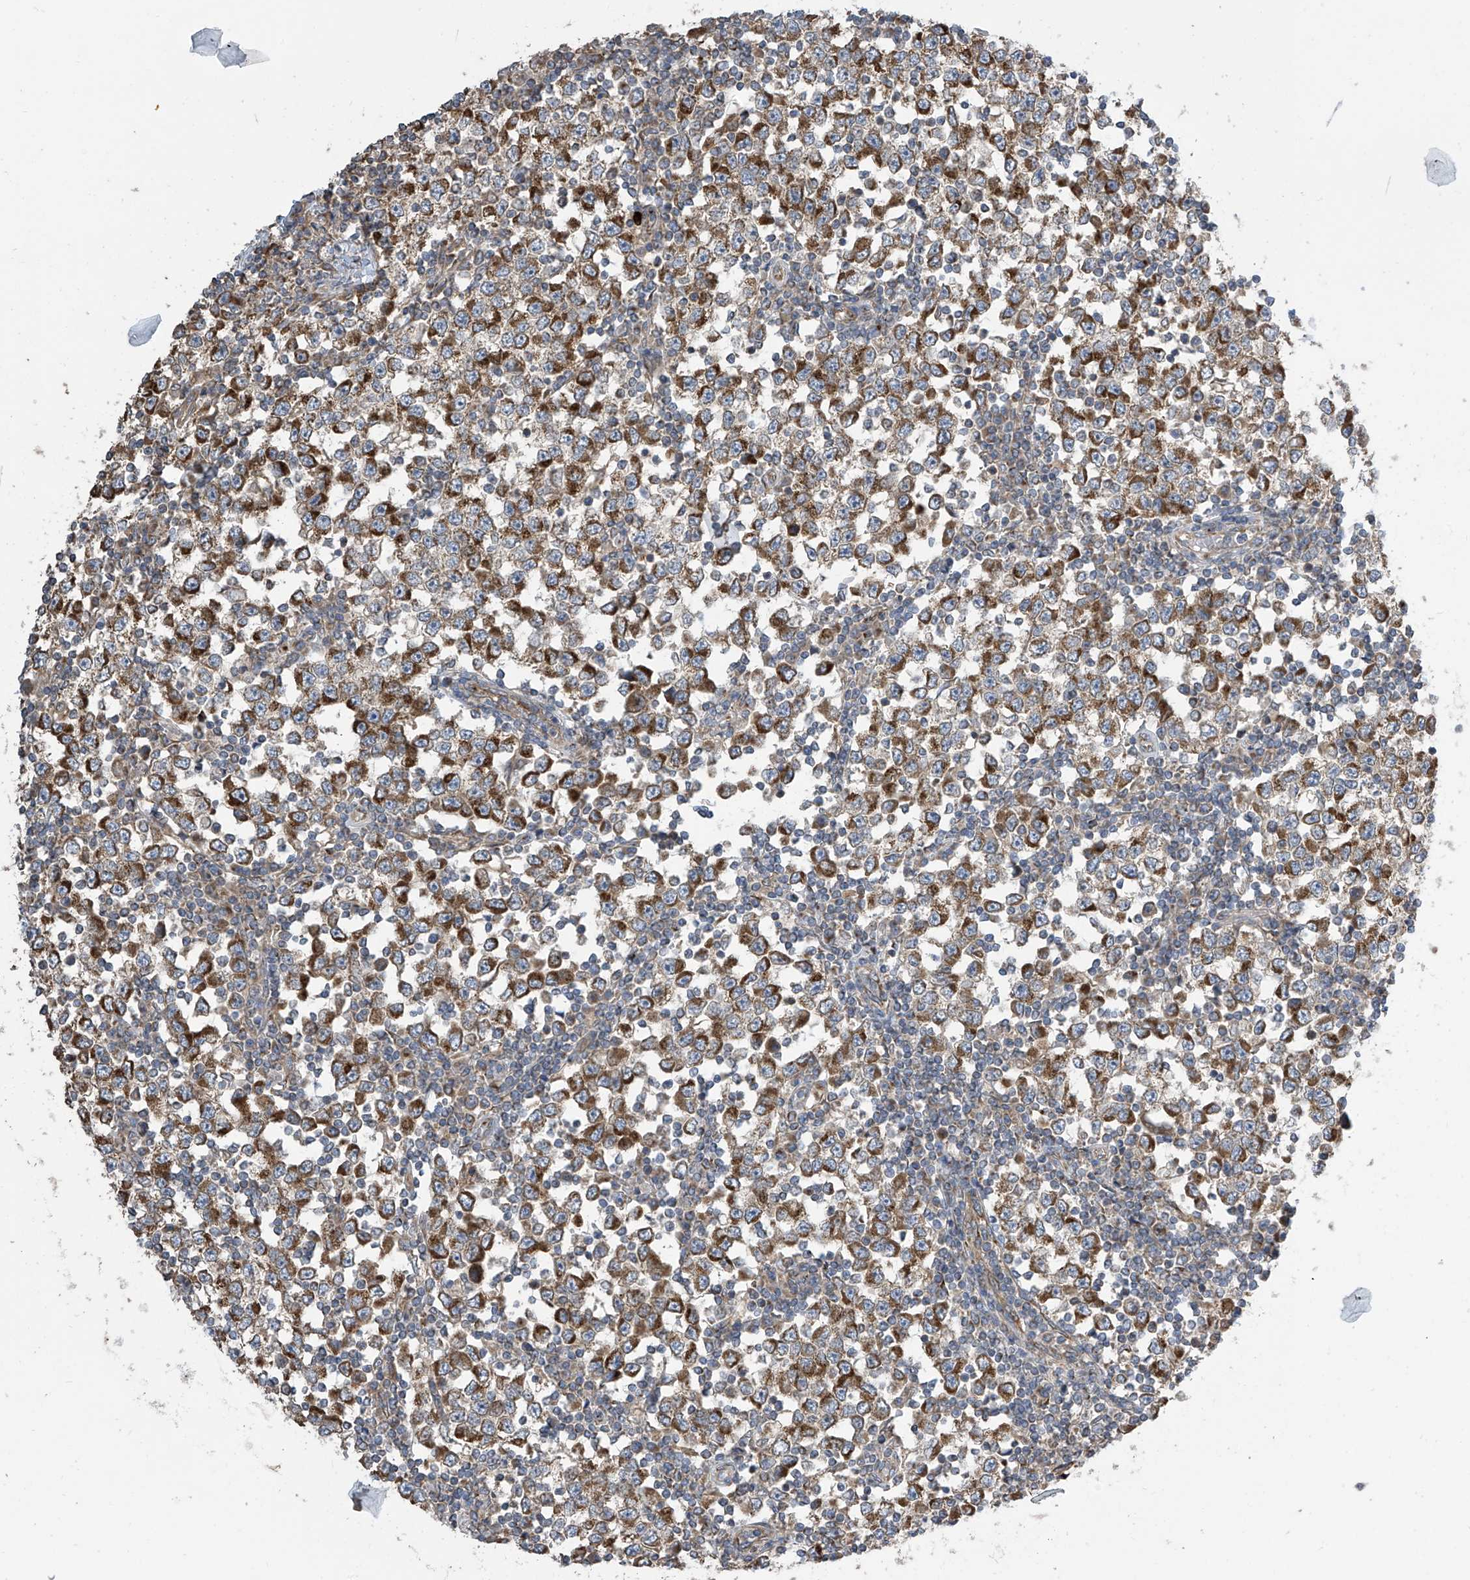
{"staining": {"intensity": "moderate", "quantity": ">75%", "location": "cytoplasmic/membranous"}, "tissue": "testis cancer", "cell_type": "Tumor cells", "image_type": "cancer", "snomed": [{"axis": "morphology", "description": "Seminoma, NOS"}, {"axis": "topography", "description": "Testis"}], "caption": "Immunohistochemical staining of human testis cancer (seminoma) shows medium levels of moderate cytoplasmic/membranous protein staining in approximately >75% of tumor cells.", "gene": "PNPT1", "patient": {"sex": "male", "age": 65}}